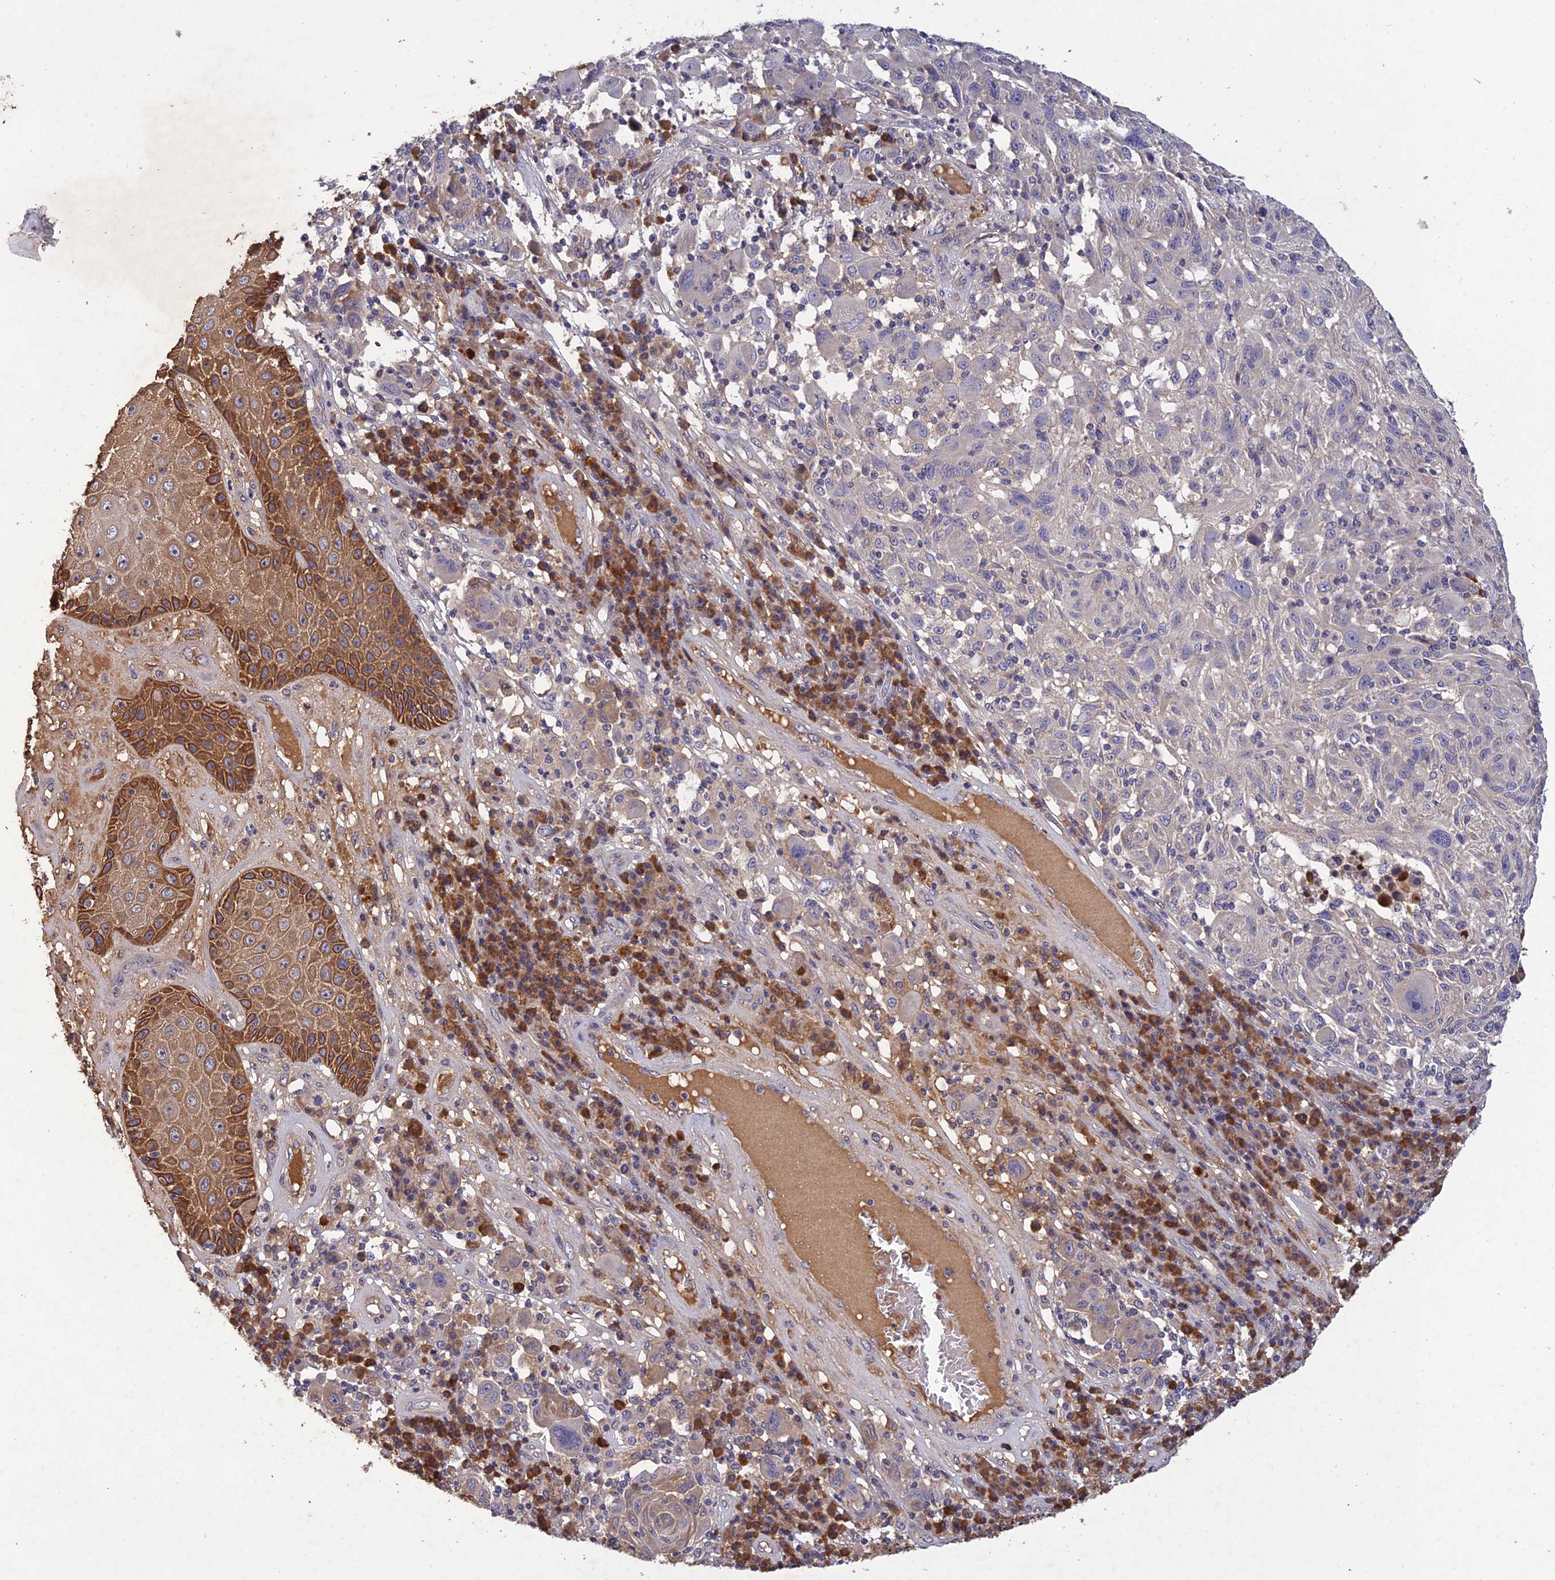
{"staining": {"intensity": "negative", "quantity": "none", "location": "none"}, "tissue": "melanoma", "cell_type": "Tumor cells", "image_type": "cancer", "snomed": [{"axis": "morphology", "description": "Malignant melanoma, NOS"}, {"axis": "topography", "description": "Skin"}], "caption": "An image of human malignant melanoma is negative for staining in tumor cells.", "gene": "SLC39A13", "patient": {"sex": "male", "age": 53}}